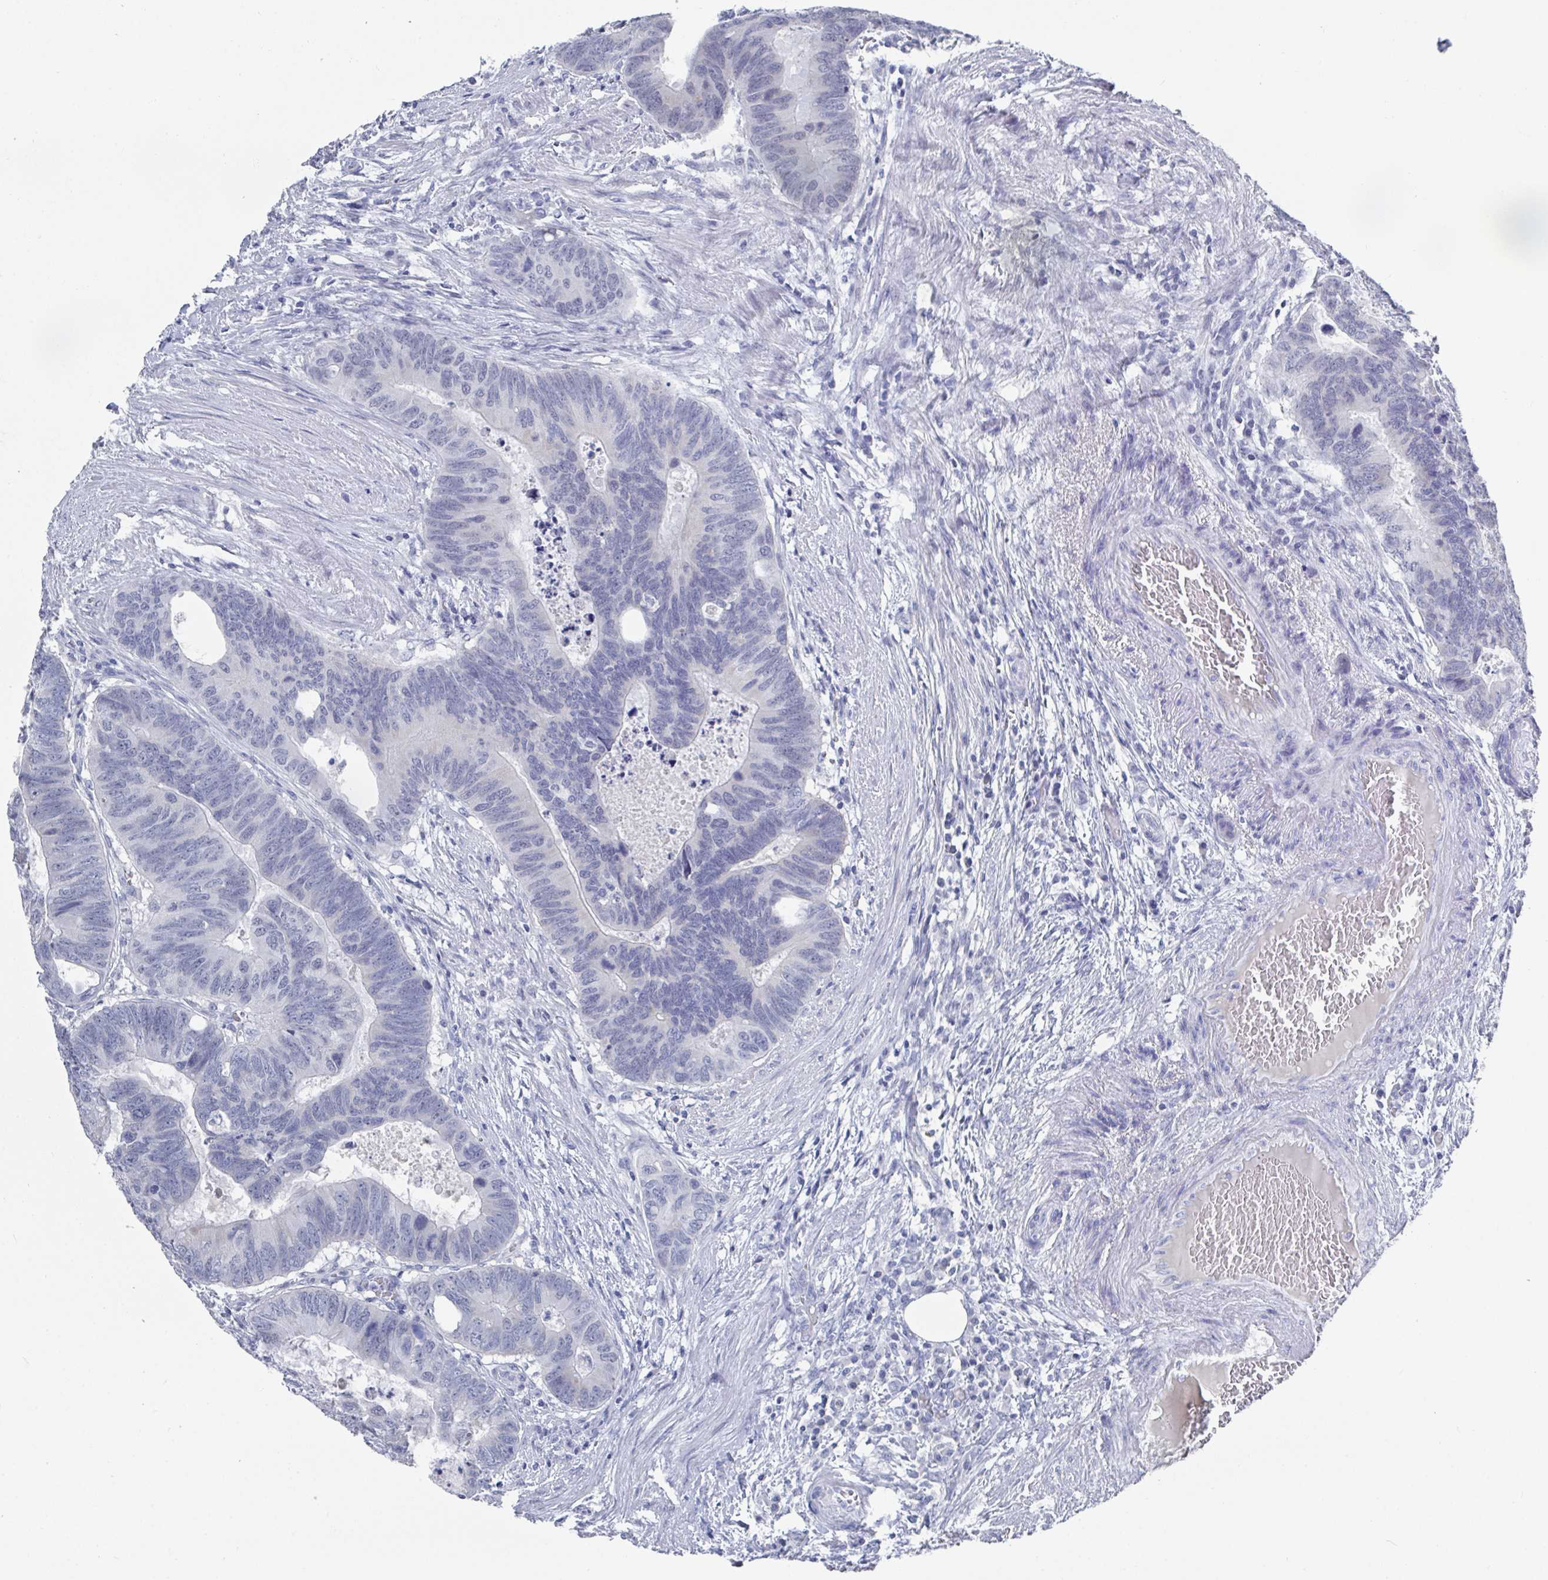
{"staining": {"intensity": "negative", "quantity": "none", "location": "none"}, "tissue": "colorectal cancer", "cell_type": "Tumor cells", "image_type": "cancer", "snomed": [{"axis": "morphology", "description": "Adenocarcinoma, NOS"}, {"axis": "topography", "description": "Colon"}], "caption": "Protein analysis of colorectal cancer (adenocarcinoma) demonstrates no significant expression in tumor cells.", "gene": "CAMKV", "patient": {"sex": "male", "age": 62}}